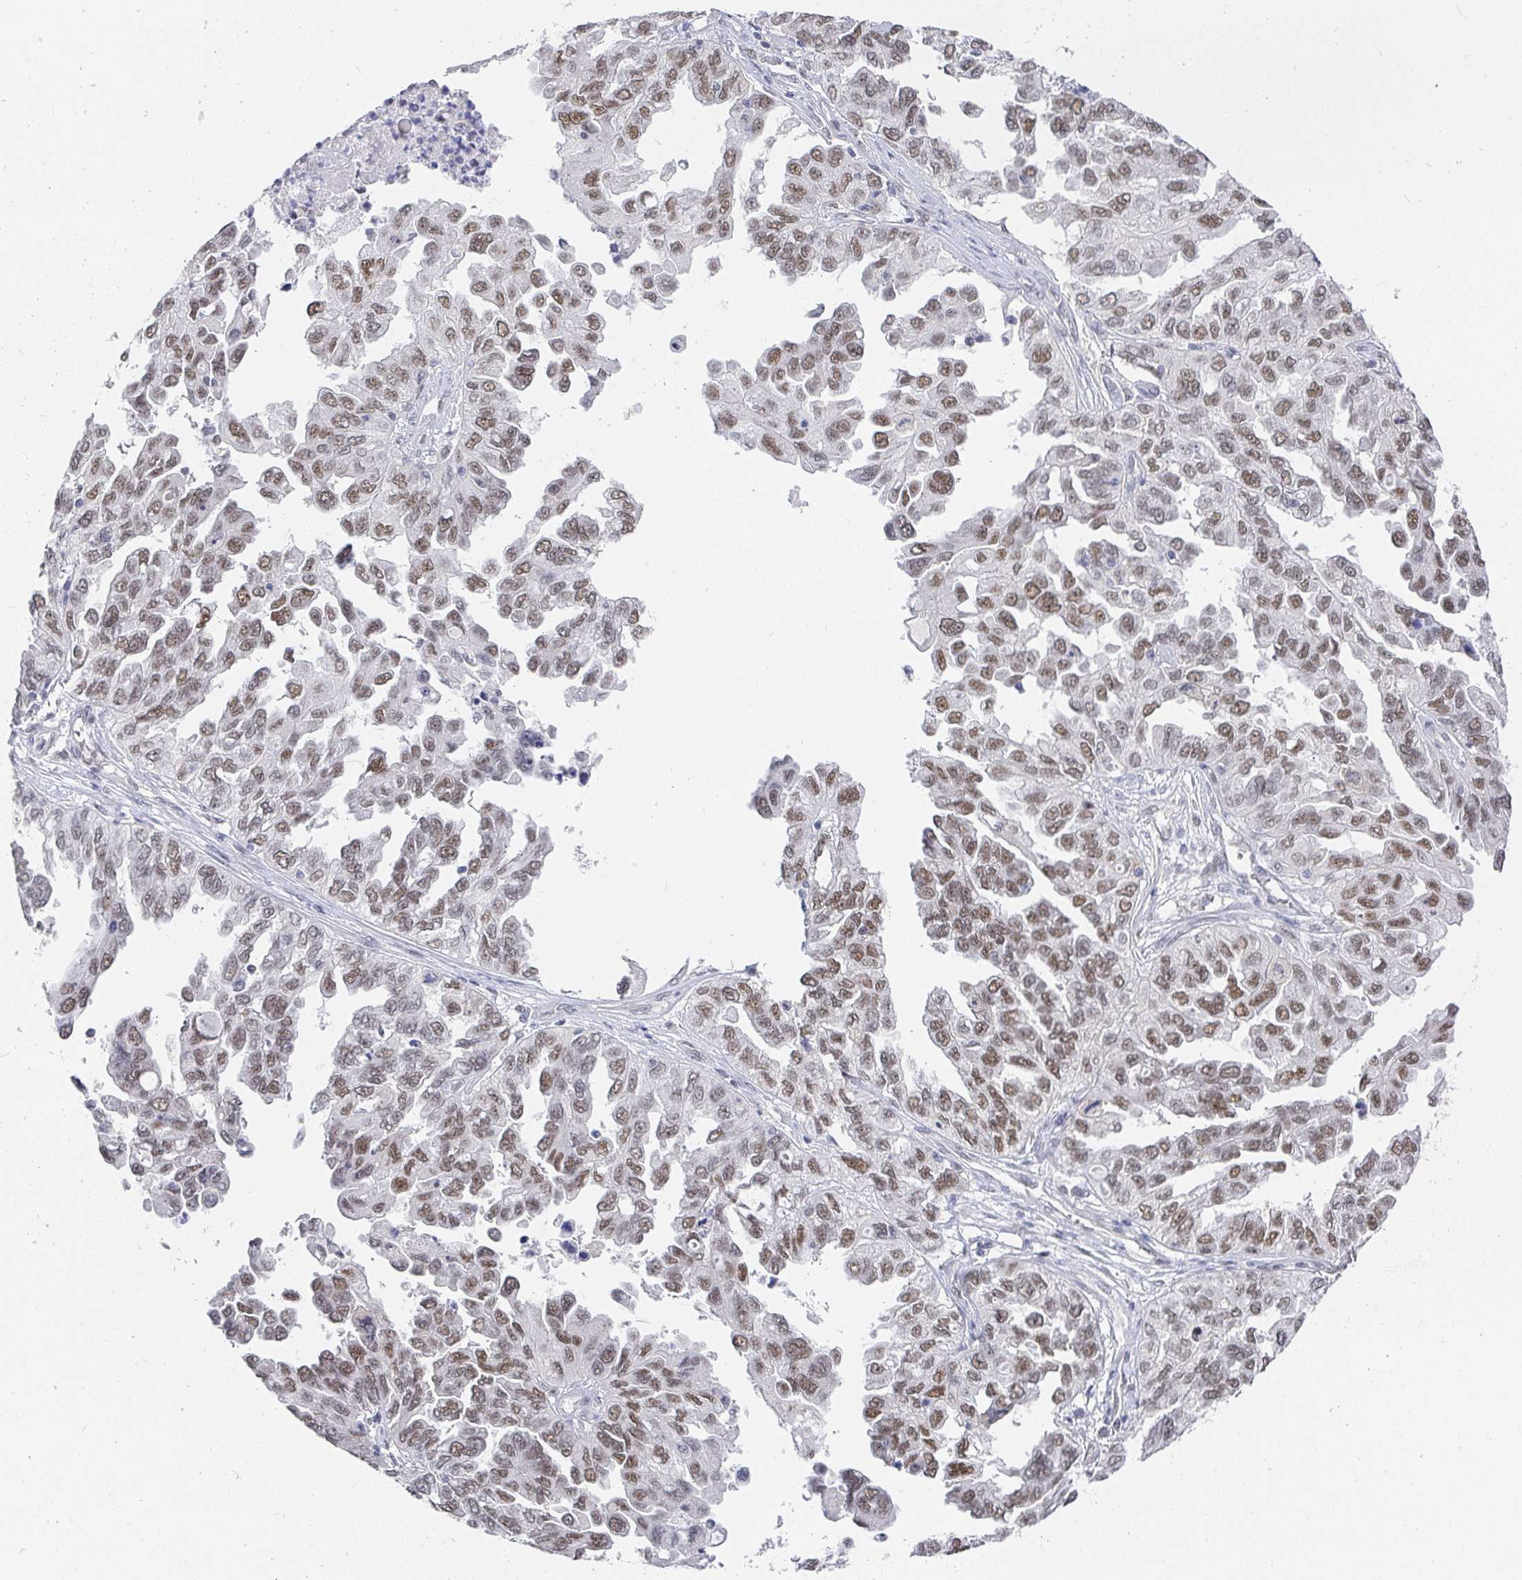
{"staining": {"intensity": "moderate", "quantity": "25%-75%", "location": "nuclear"}, "tissue": "ovarian cancer", "cell_type": "Tumor cells", "image_type": "cancer", "snomed": [{"axis": "morphology", "description": "Cystadenocarcinoma, serous, NOS"}, {"axis": "topography", "description": "Ovary"}], "caption": "IHC photomicrograph of human serous cystadenocarcinoma (ovarian) stained for a protein (brown), which reveals medium levels of moderate nuclear expression in approximately 25%-75% of tumor cells.", "gene": "RCOR1", "patient": {"sex": "female", "age": 53}}